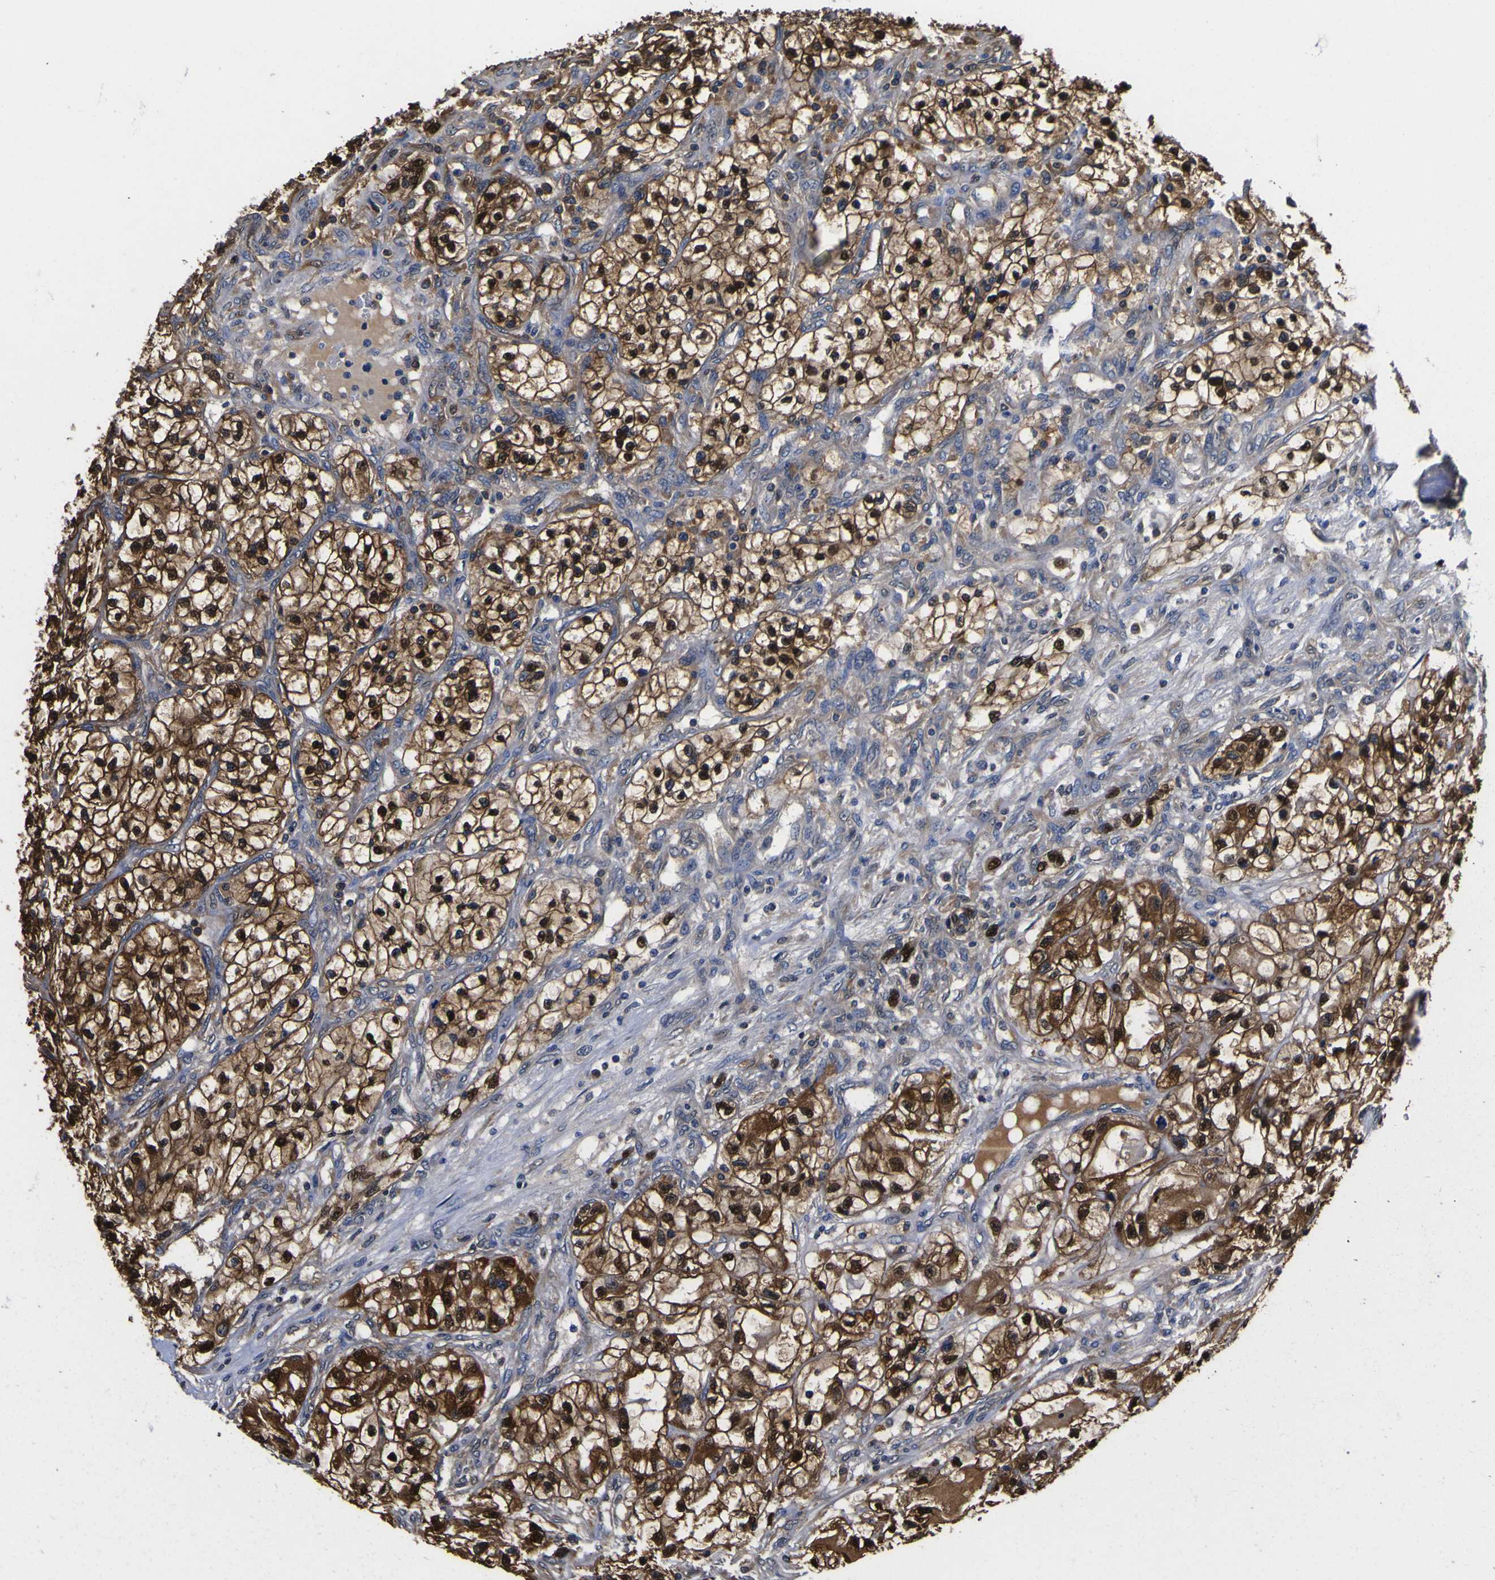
{"staining": {"intensity": "strong", "quantity": ">75%", "location": "cytoplasmic/membranous,nuclear"}, "tissue": "renal cancer", "cell_type": "Tumor cells", "image_type": "cancer", "snomed": [{"axis": "morphology", "description": "Adenocarcinoma, NOS"}, {"axis": "topography", "description": "Kidney"}], "caption": "IHC (DAB) staining of renal adenocarcinoma displays strong cytoplasmic/membranous and nuclear protein staining in approximately >75% of tumor cells.", "gene": "FAM110B", "patient": {"sex": "female", "age": 57}}